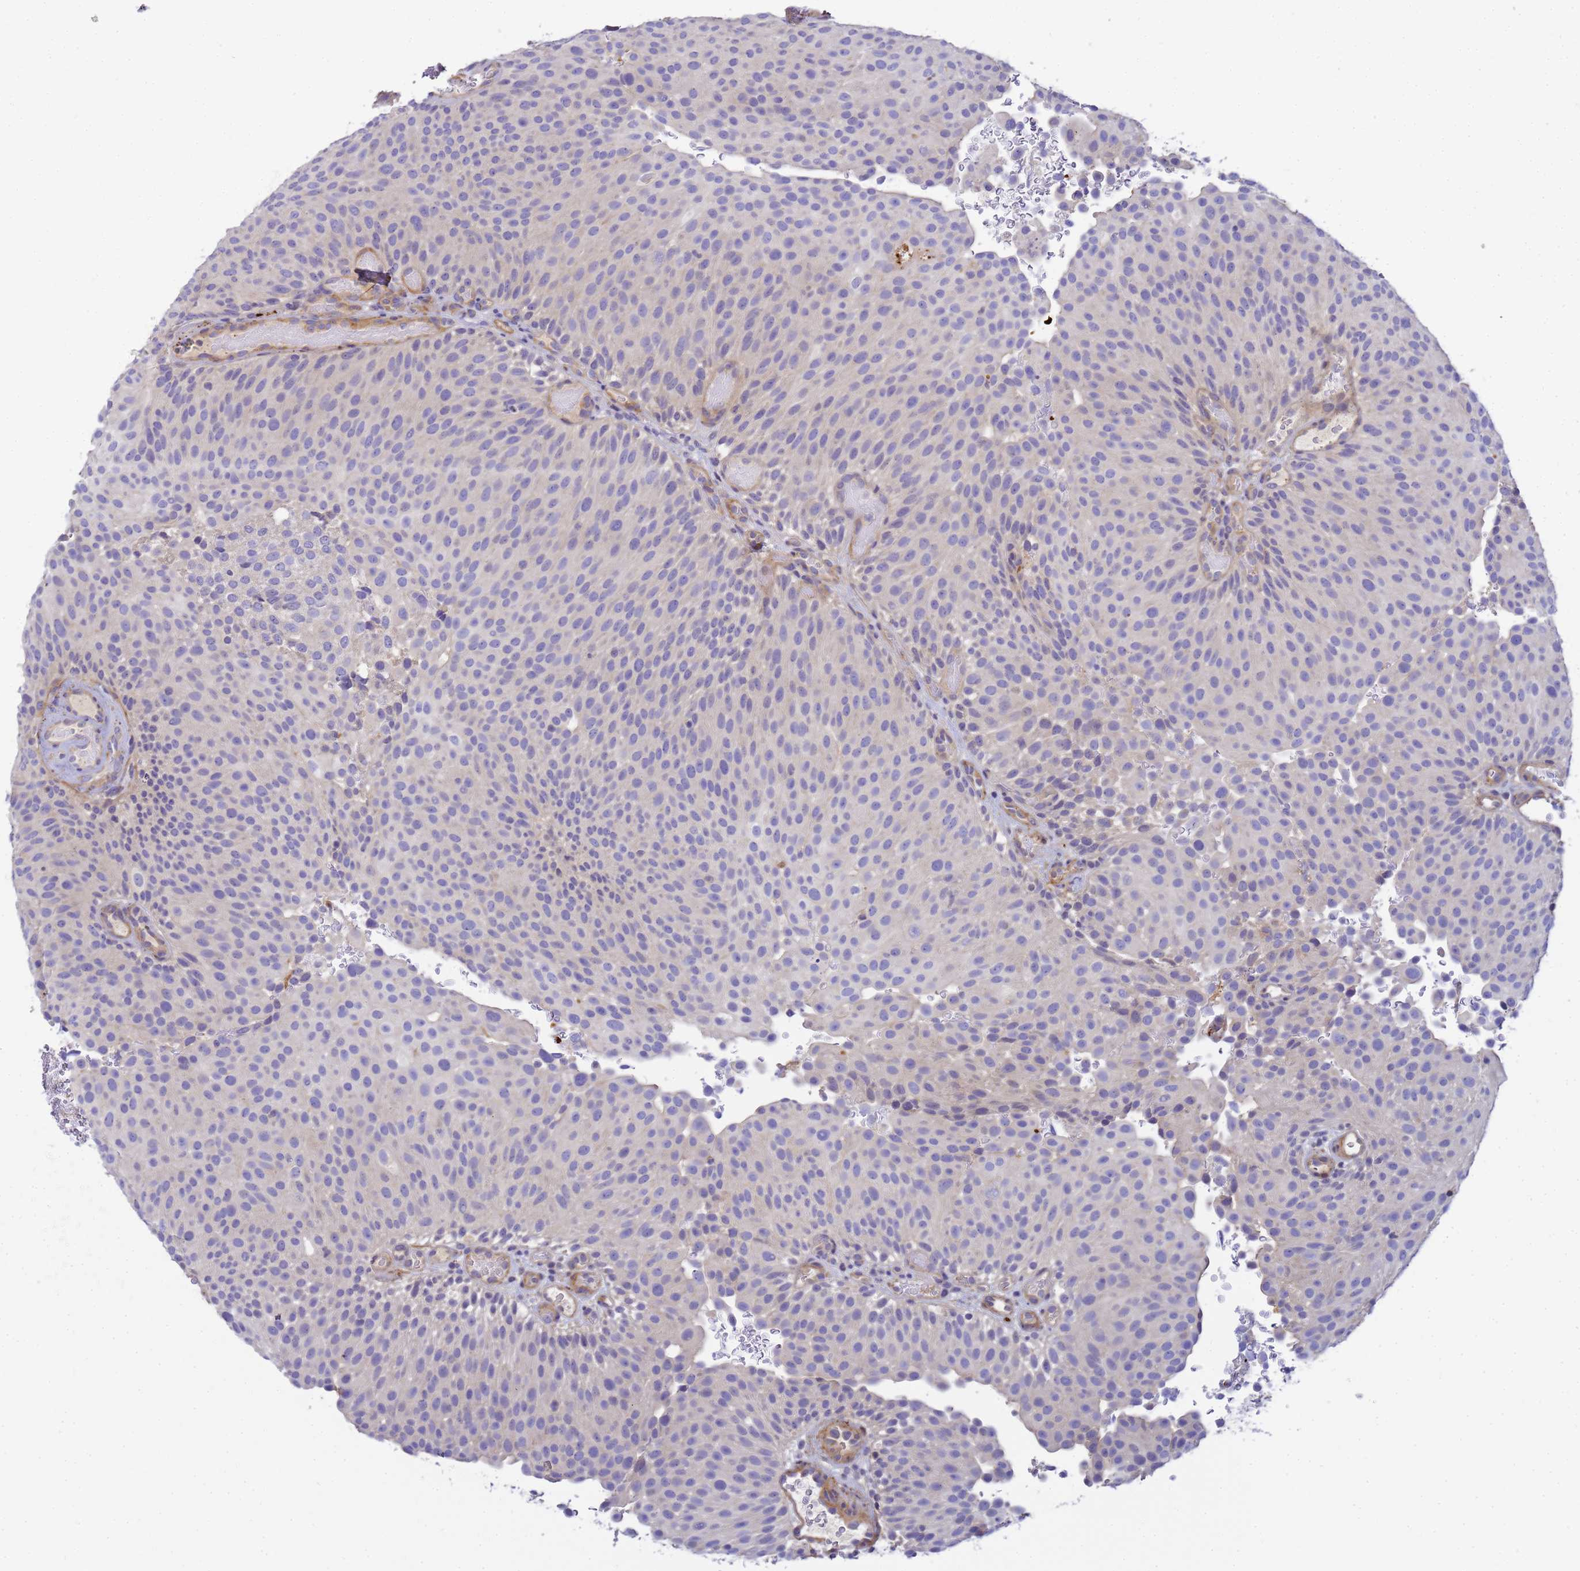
{"staining": {"intensity": "negative", "quantity": "none", "location": "none"}, "tissue": "urothelial cancer", "cell_type": "Tumor cells", "image_type": "cancer", "snomed": [{"axis": "morphology", "description": "Urothelial carcinoma, Low grade"}, {"axis": "topography", "description": "Urinary bladder"}], "caption": "Immunohistochemistry (IHC) of human urothelial cancer shows no expression in tumor cells. (IHC, brightfield microscopy, high magnification).", "gene": "MYL12A", "patient": {"sex": "male", "age": 78}}